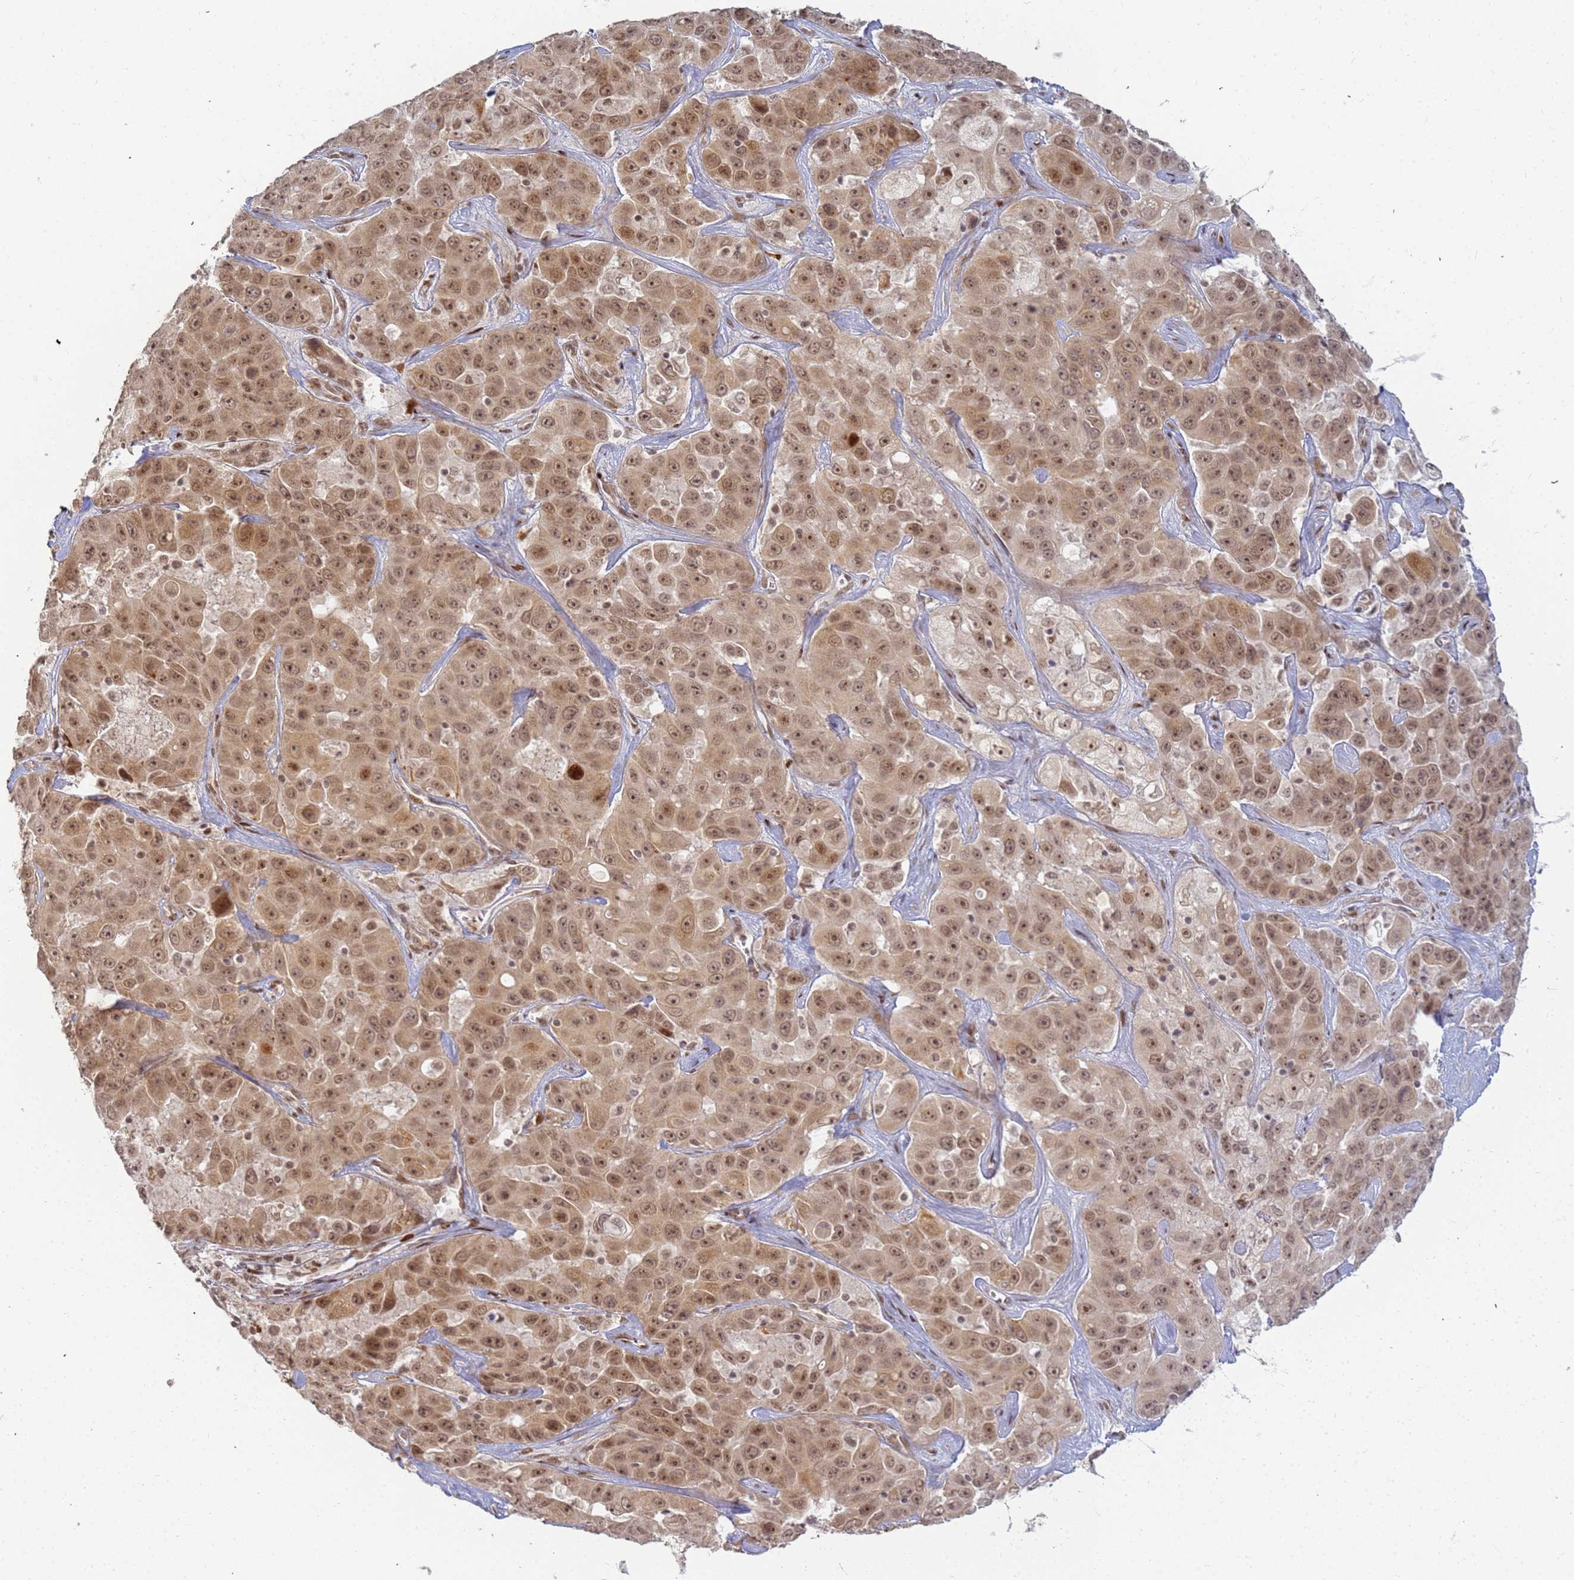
{"staining": {"intensity": "moderate", "quantity": ">75%", "location": "cytoplasmic/membranous,nuclear"}, "tissue": "liver cancer", "cell_type": "Tumor cells", "image_type": "cancer", "snomed": [{"axis": "morphology", "description": "Cholangiocarcinoma"}, {"axis": "topography", "description": "Liver"}], "caption": "IHC (DAB (3,3'-diaminobenzidine)) staining of human liver cholangiocarcinoma reveals moderate cytoplasmic/membranous and nuclear protein positivity in about >75% of tumor cells. The protein of interest is shown in brown color, while the nuclei are stained blue.", "gene": "ABCA2", "patient": {"sex": "female", "age": 52}}